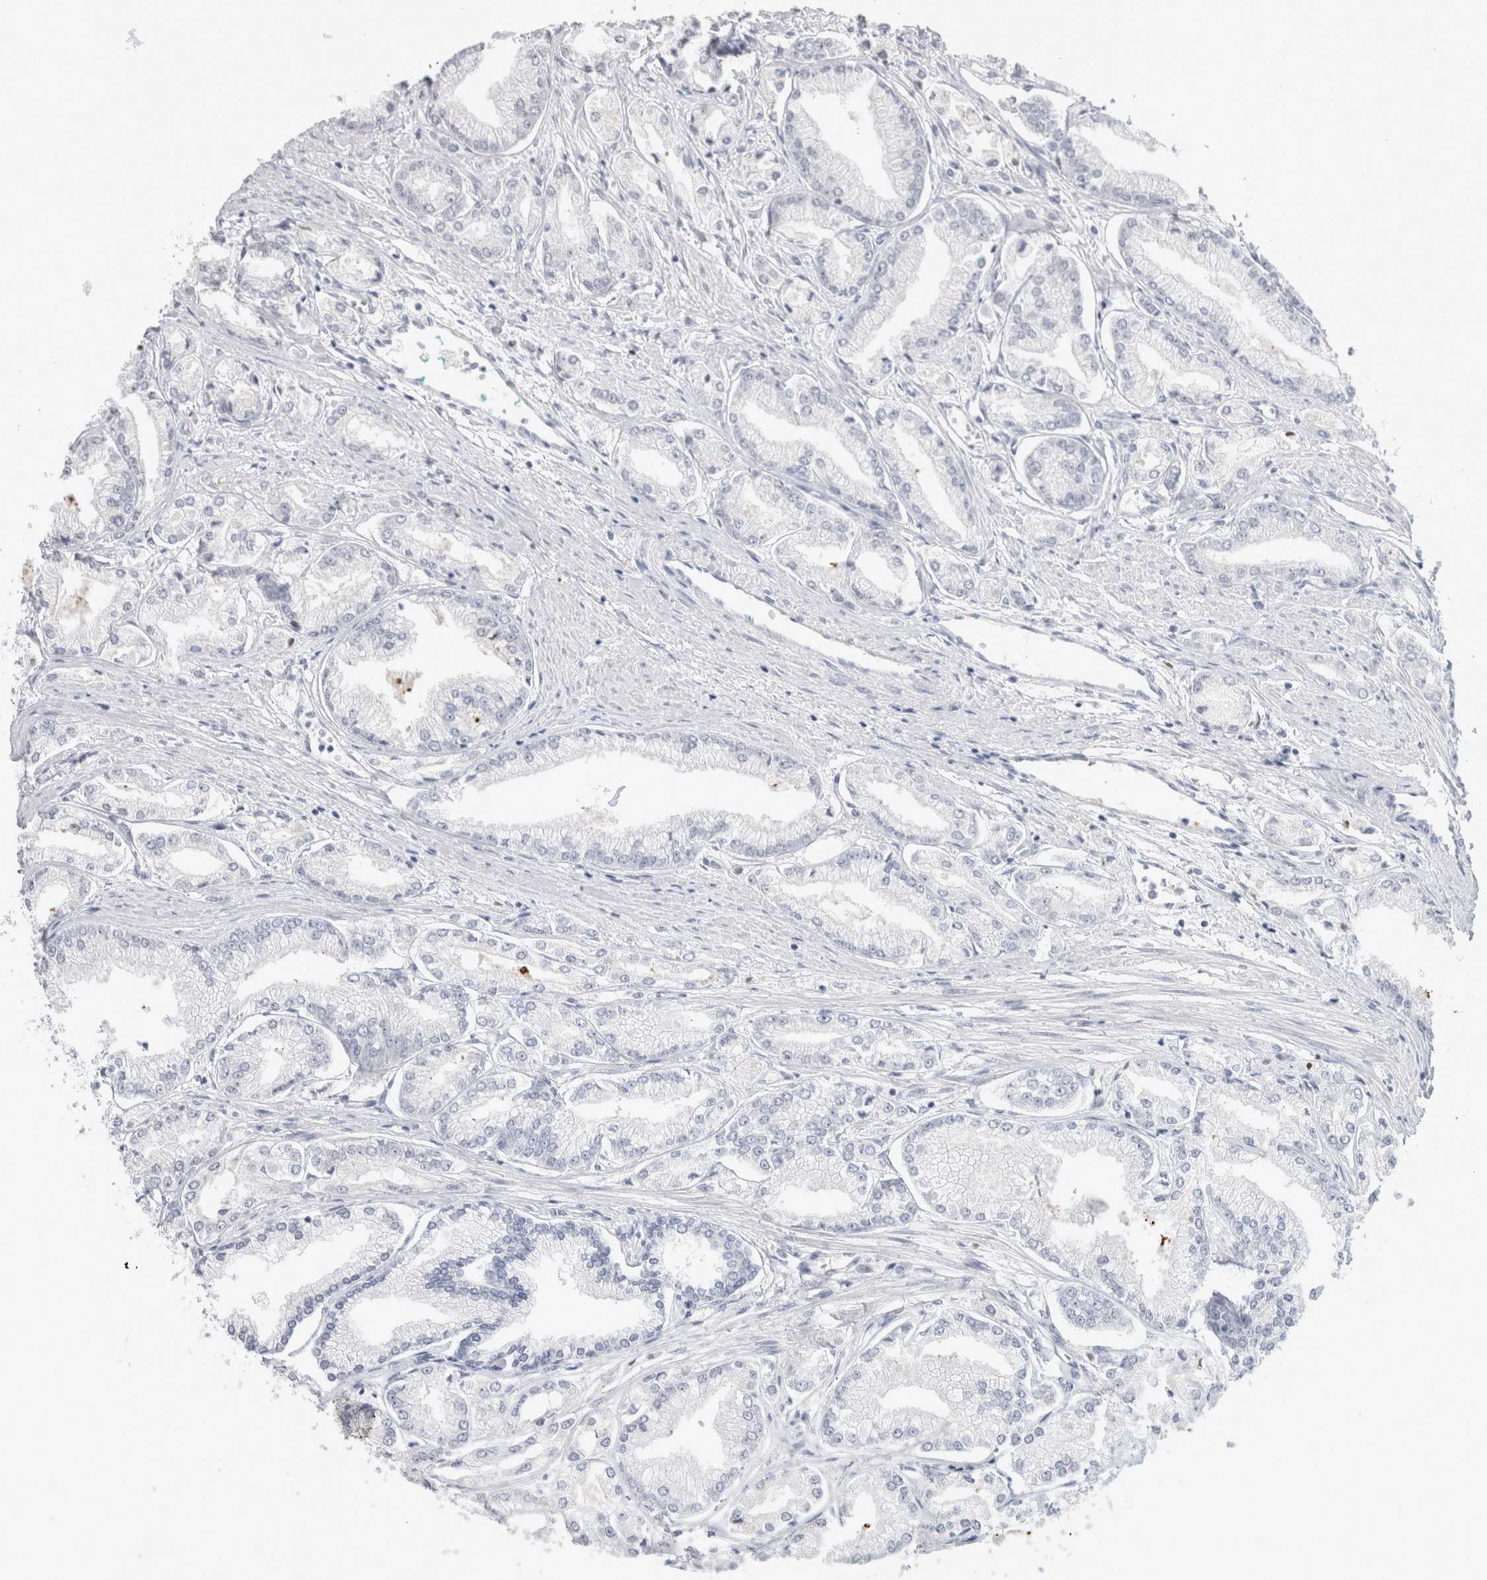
{"staining": {"intensity": "negative", "quantity": "none", "location": "none"}, "tissue": "prostate cancer", "cell_type": "Tumor cells", "image_type": "cancer", "snomed": [{"axis": "morphology", "description": "Adenocarcinoma, Low grade"}, {"axis": "topography", "description": "Prostate"}], "caption": "Image shows no significant protein expression in tumor cells of adenocarcinoma (low-grade) (prostate).", "gene": "TONSL", "patient": {"sex": "male", "age": 52}}